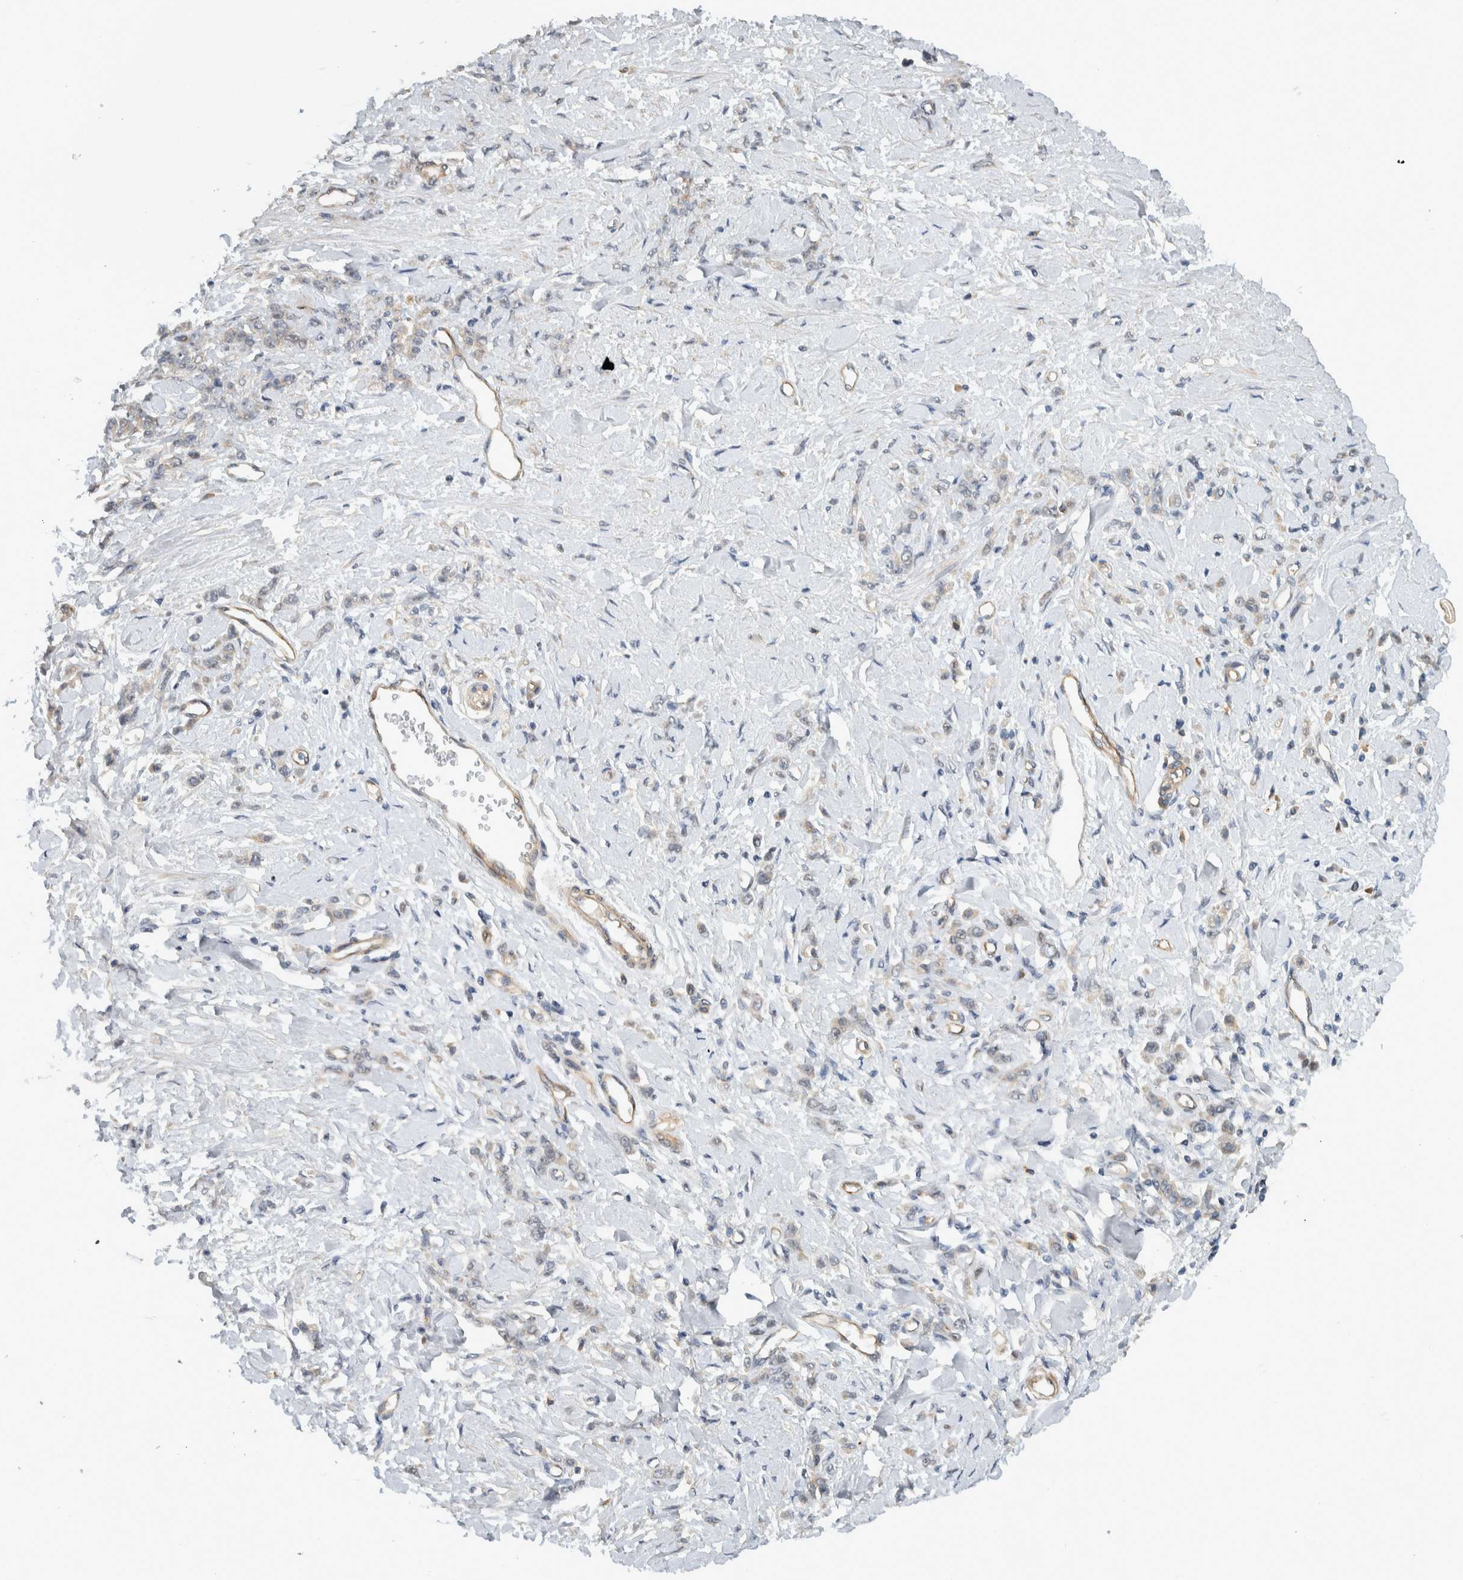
{"staining": {"intensity": "weak", "quantity": "25%-75%", "location": "cytoplasmic/membranous"}, "tissue": "stomach cancer", "cell_type": "Tumor cells", "image_type": "cancer", "snomed": [{"axis": "morphology", "description": "Normal tissue, NOS"}, {"axis": "morphology", "description": "Adenocarcinoma, NOS"}, {"axis": "topography", "description": "Stomach"}], "caption": "The micrograph demonstrates staining of stomach cancer (adenocarcinoma), revealing weak cytoplasmic/membranous protein expression (brown color) within tumor cells. The protein of interest is shown in brown color, while the nuclei are stained blue.", "gene": "MPRIP", "patient": {"sex": "male", "age": 82}}